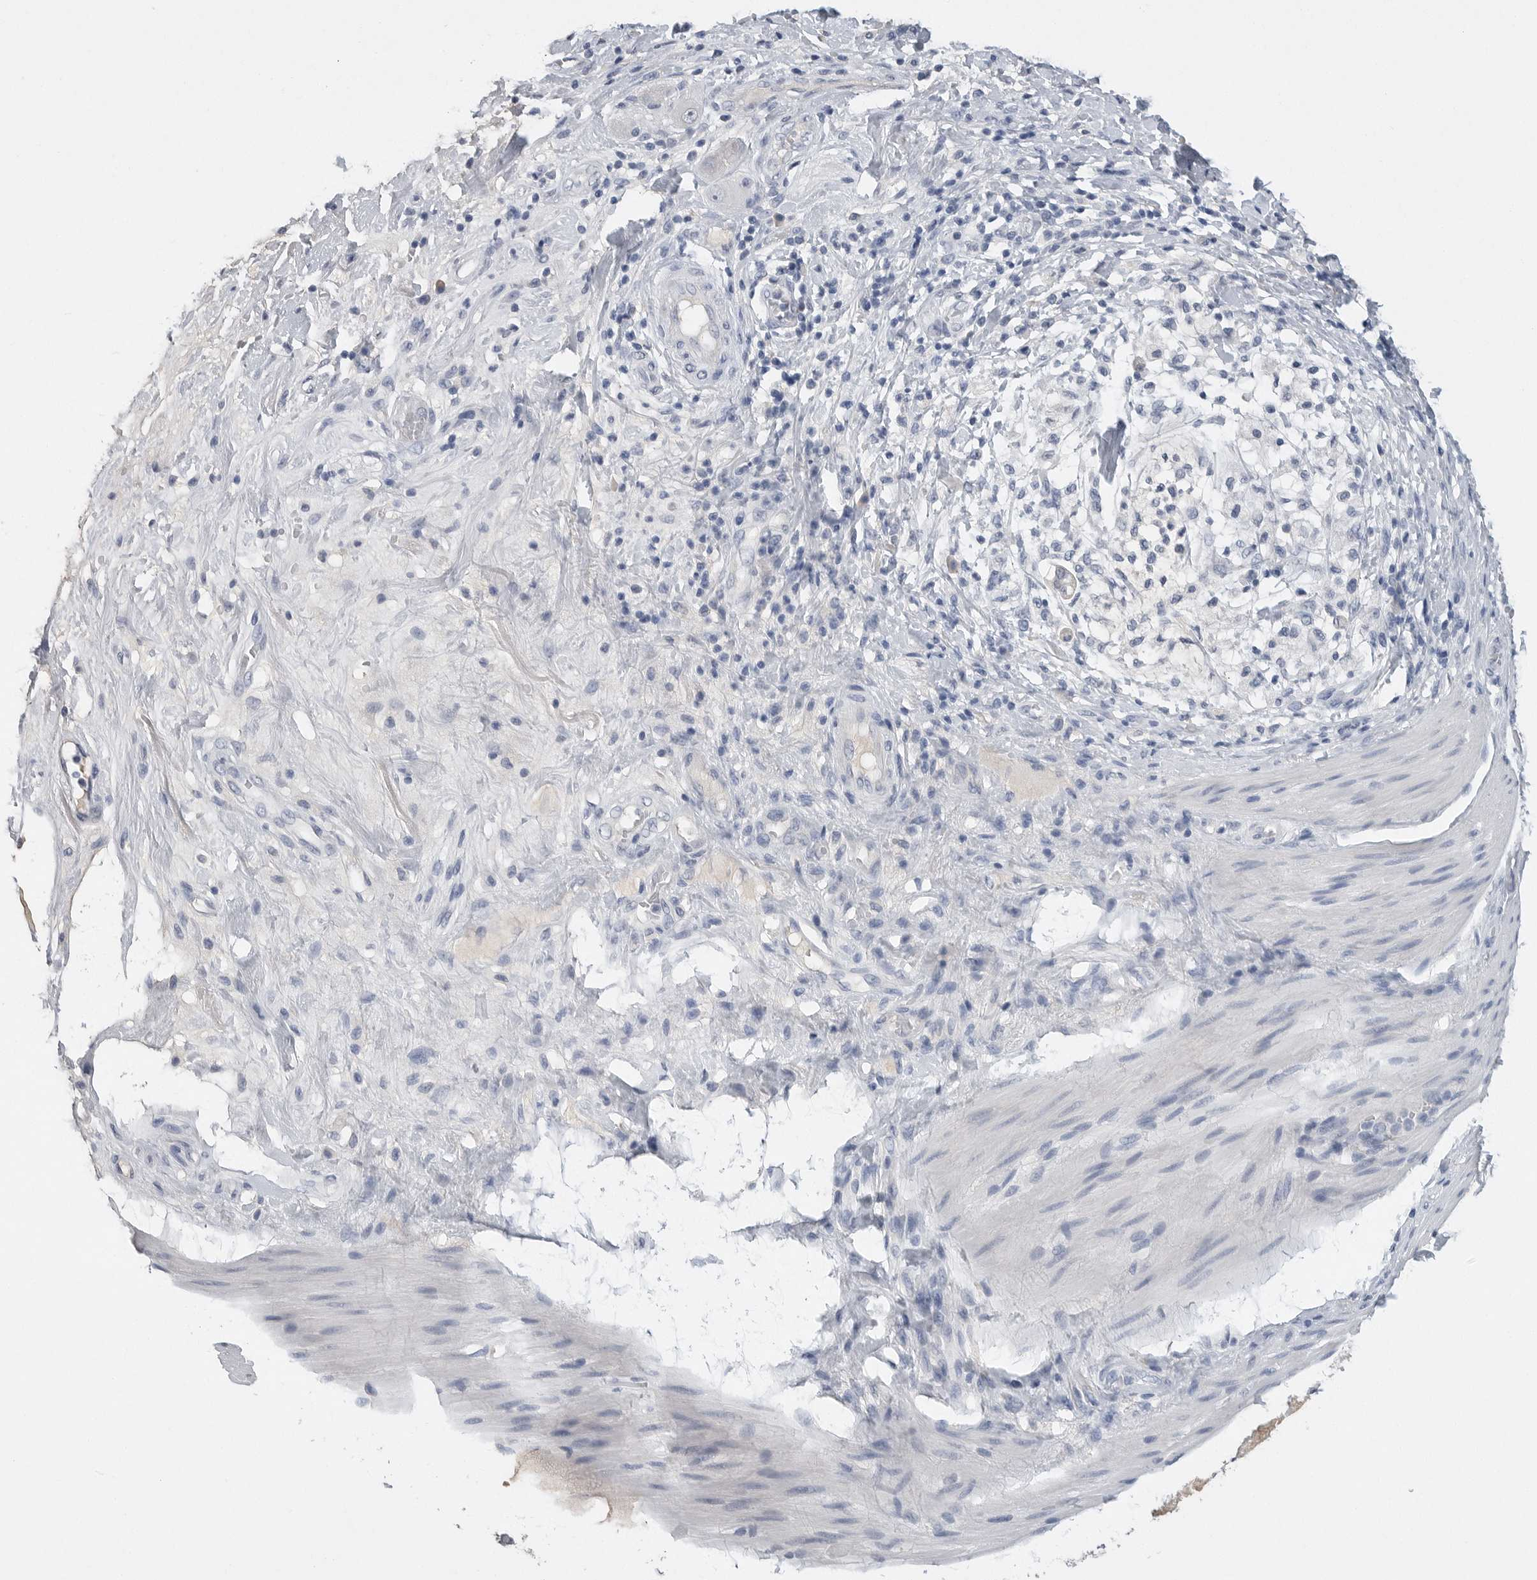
{"staining": {"intensity": "negative", "quantity": "none", "location": "none"}, "tissue": "pancreatic cancer", "cell_type": "Tumor cells", "image_type": "cancer", "snomed": [{"axis": "morphology", "description": "Adenocarcinoma, NOS"}, {"axis": "topography", "description": "Pancreas"}], "caption": "IHC of pancreatic cancer reveals no expression in tumor cells.", "gene": "FABP6", "patient": {"sex": "male", "age": 63}}